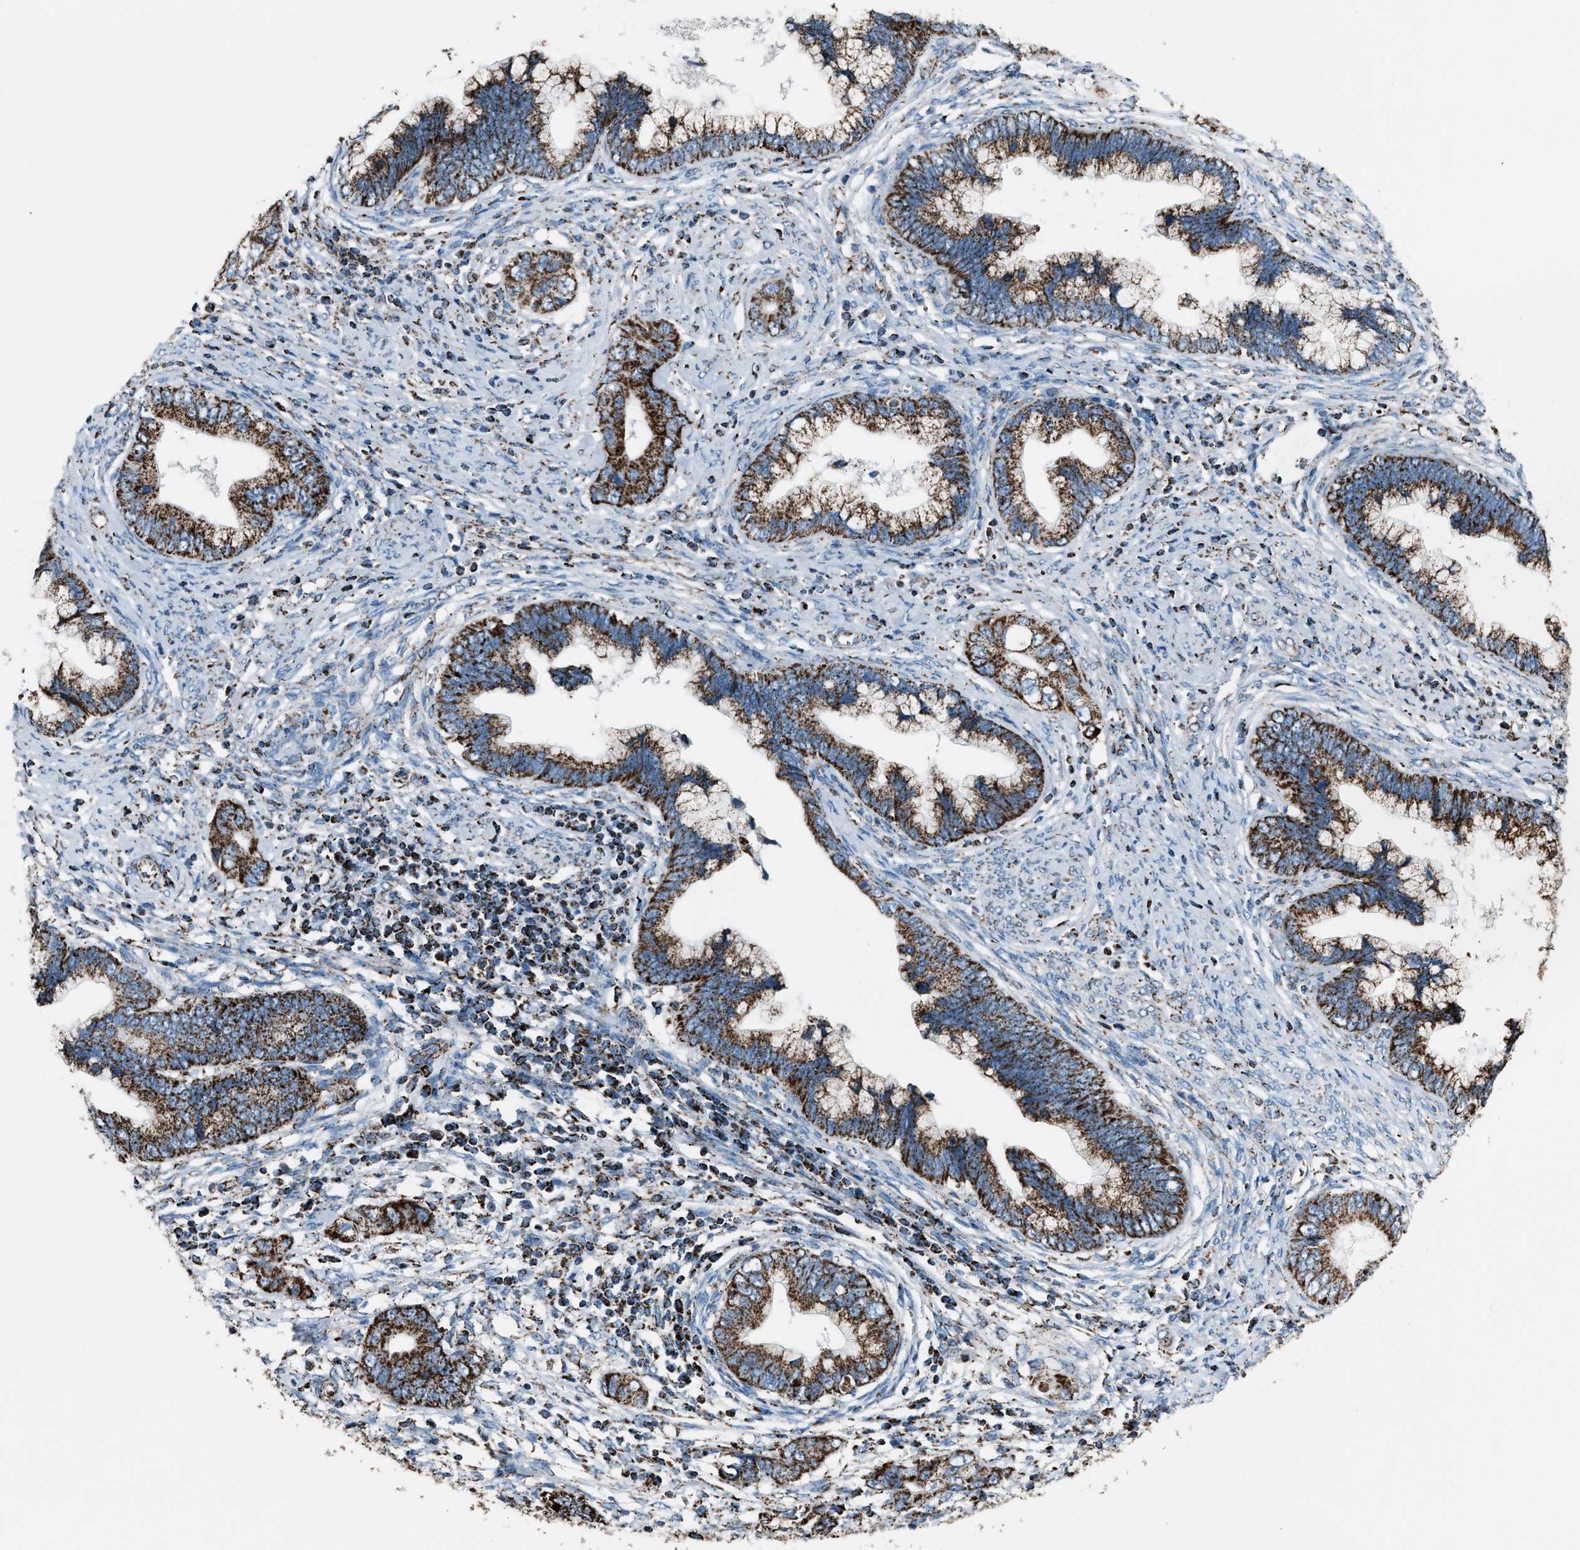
{"staining": {"intensity": "strong", "quantity": ">75%", "location": "cytoplasmic/membranous"}, "tissue": "cervical cancer", "cell_type": "Tumor cells", "image_type": "cancer", "snomed": [{"axis": "morphology", "description": "Adenocarcinoma, NOS"}, {"axis": "topography", "description": "Cervix"}], "caption": "A micrograph of human cervical cancer stained for a protein demonstrates strong cytoplasmic/membranous brown staining in tumor cells. Immunohistochemistry stains the protein of interest in brown and the nuclei are stained blue.", "gene": "MDH2", "patient": {"sex": "female", "age": 44}}